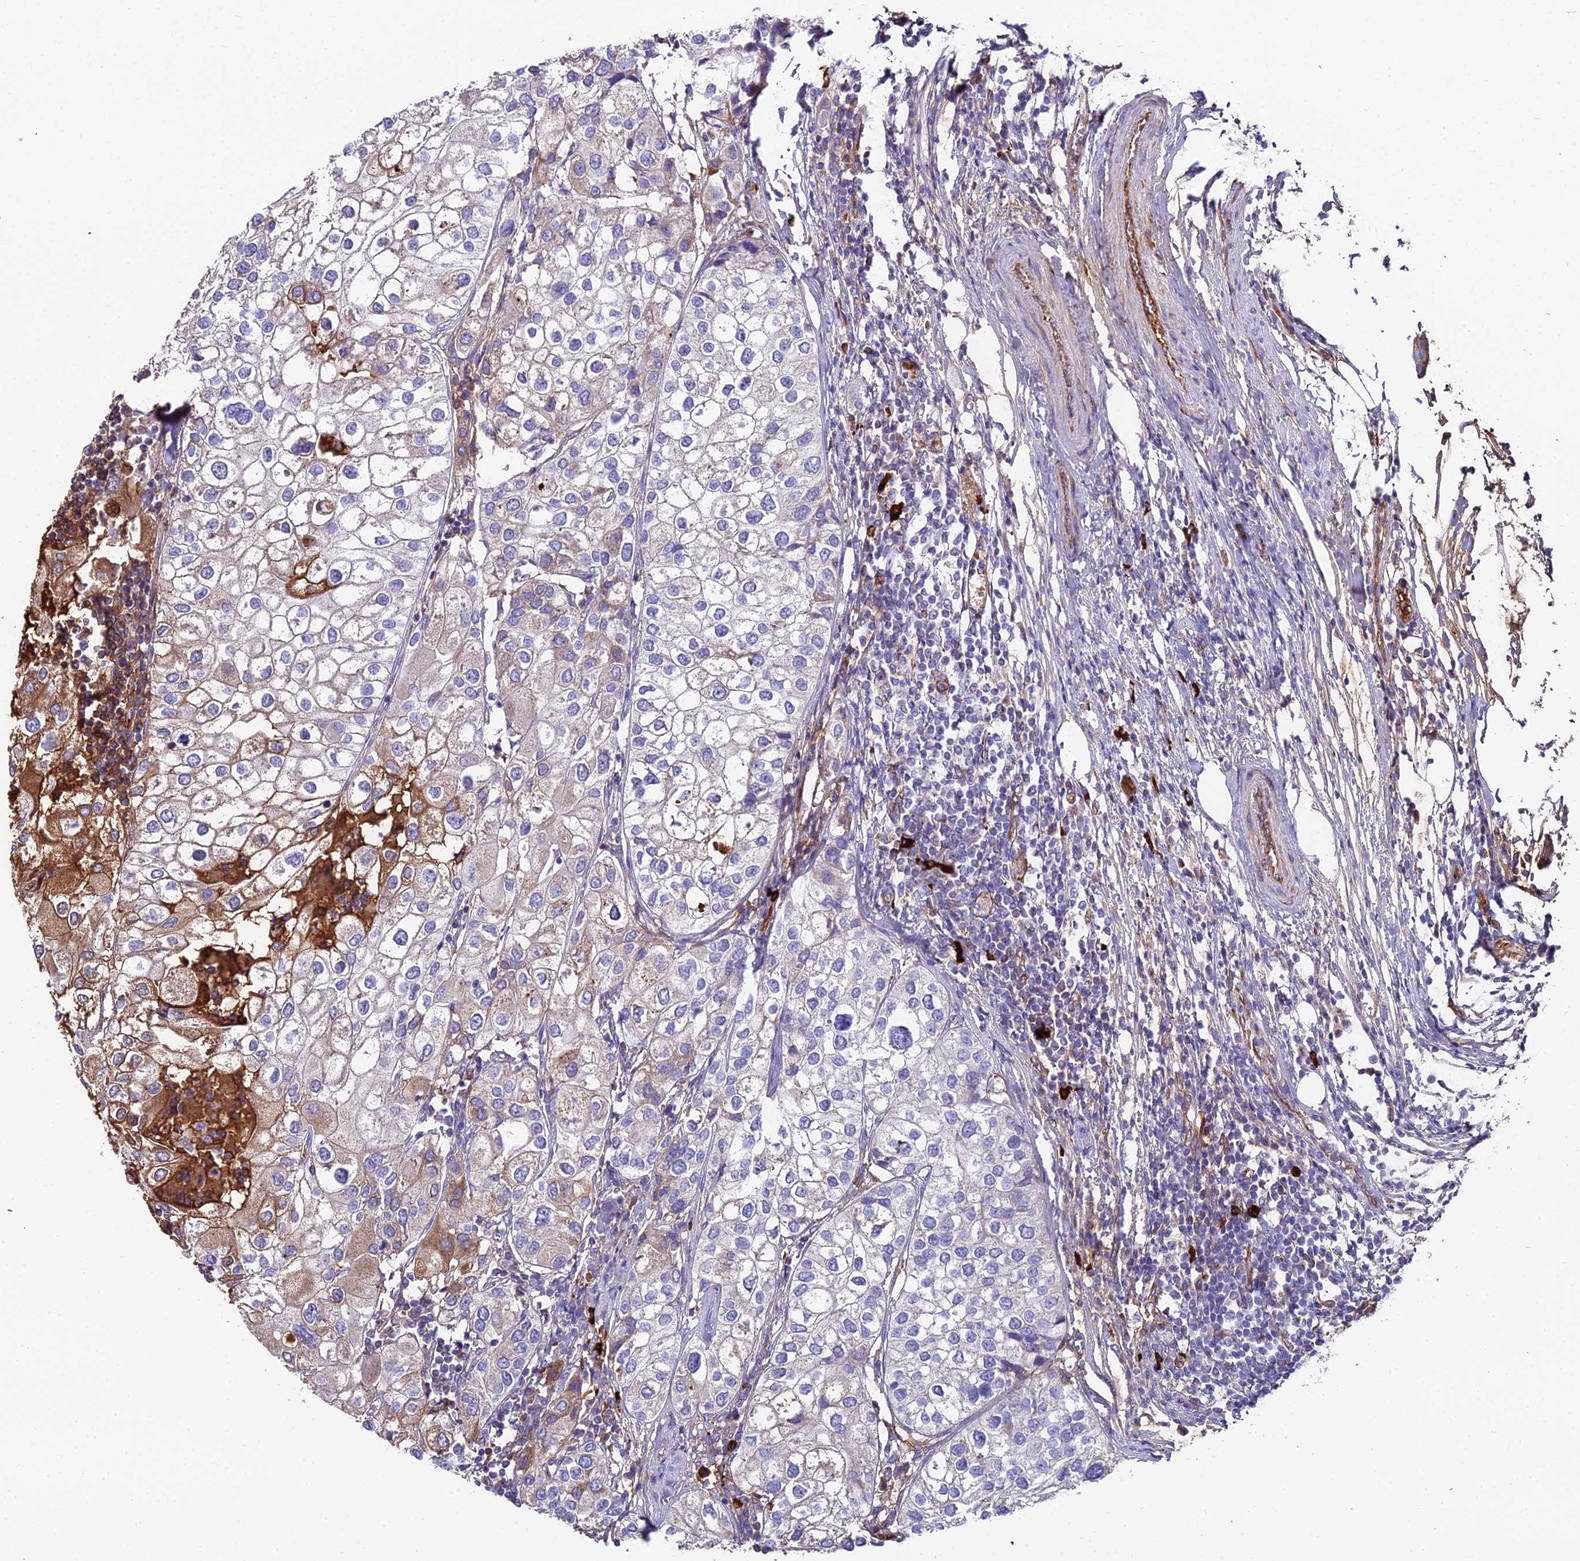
{"staining": {"intensity": "moderate", "quantity": "<25%", "location": "cytoplasmic/membranous"}, "tissue": "urothelial cancer", "cell_type": "Tumor cells", "image_type": "cancer", "snomed": [{"axis": "morphology", "description": "Urothelial carcinoma, High grade"}, {"axis": "topography", "description": "Urinary bladder"}], "caption": "Immunohistochemistry (IHC) of high-grade urothelial carcinoma demonstrates low levels of moderate cytoplasmic/membranous staining in about <25% of tumor cells.", "gene": "BEX4", "patient": {"sex": "male", "age": 64}}